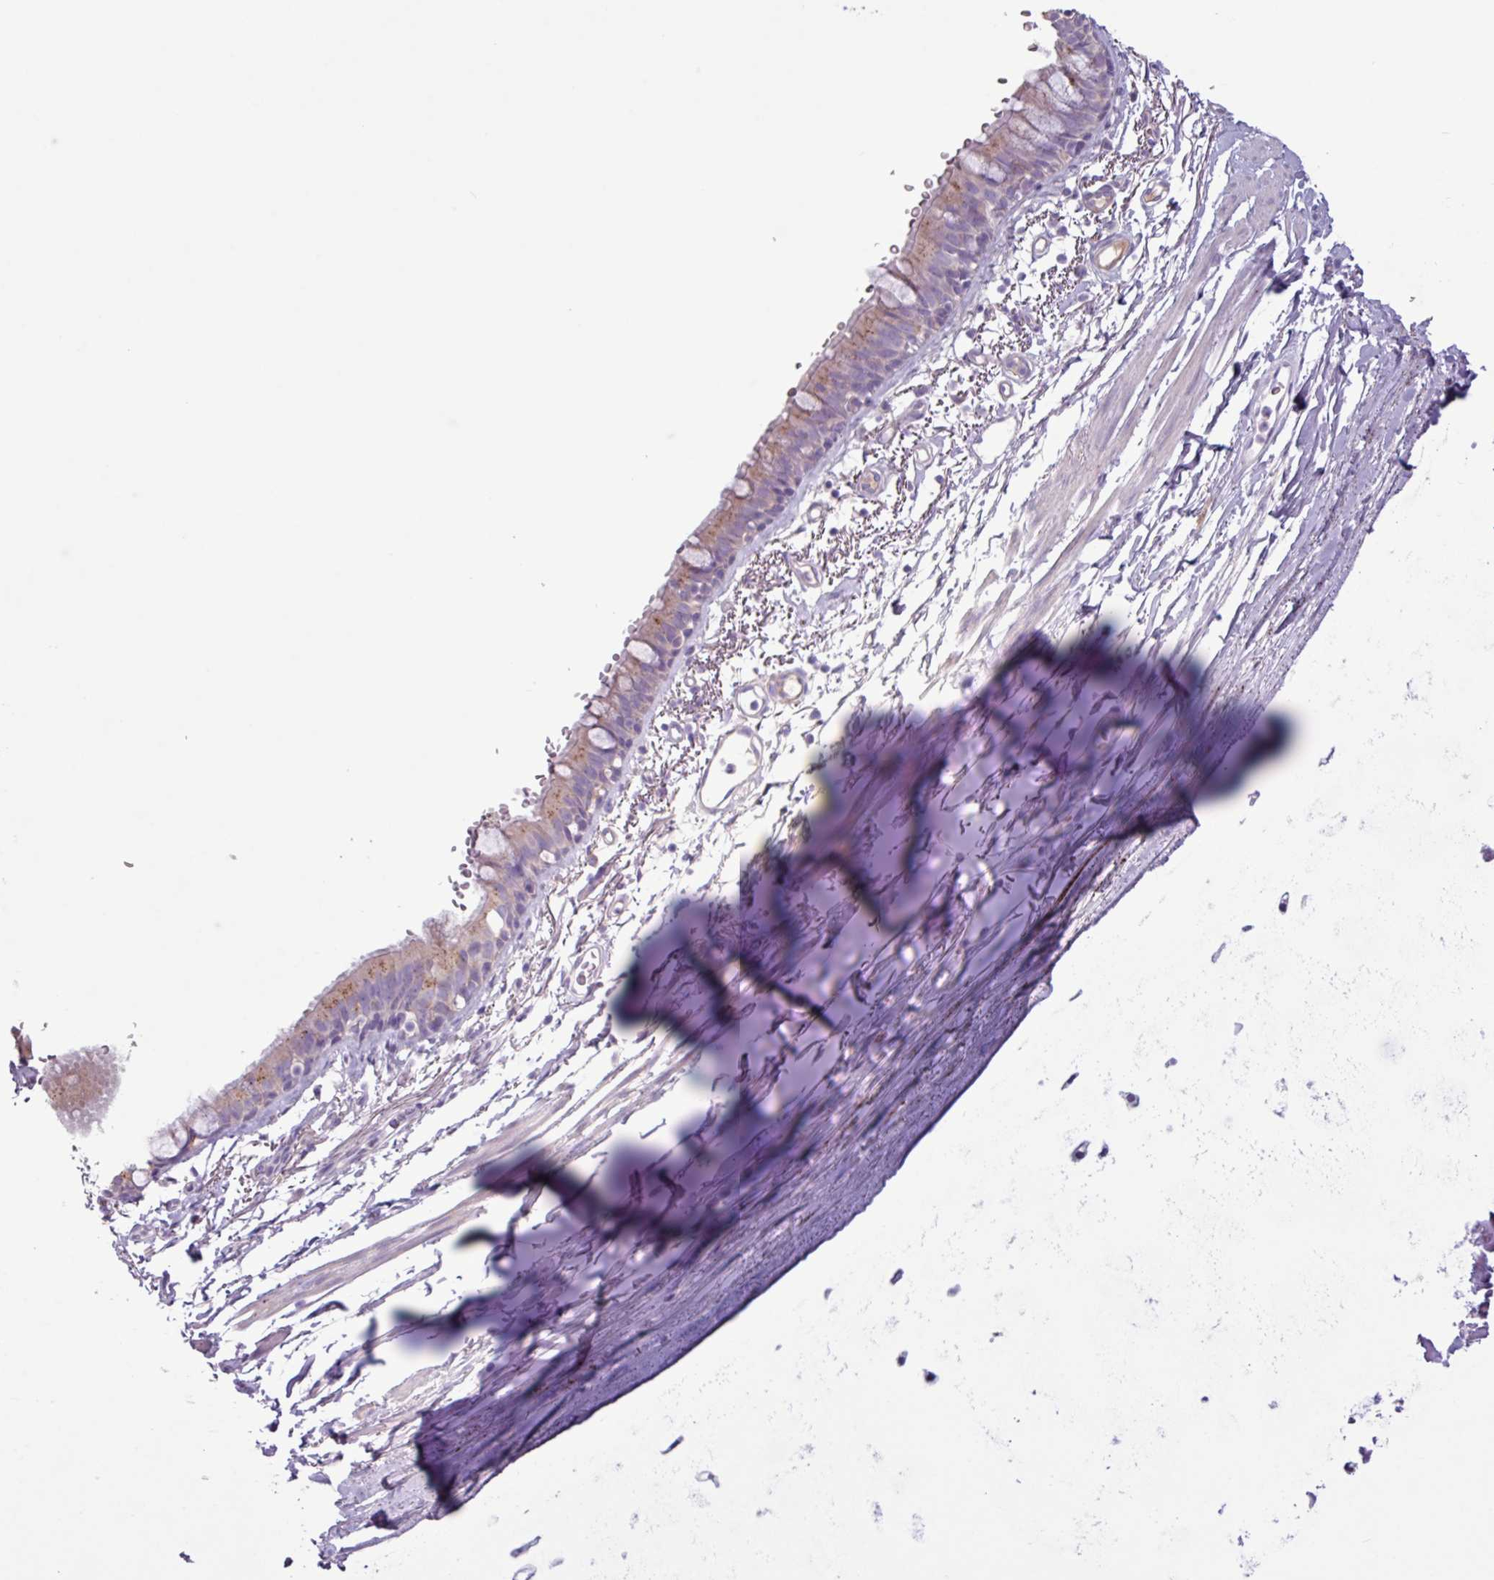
{"staining": {"intensity": "weak", "quantity": "25%-75%", "location": "cytoplasmic/membranous"}, "tissue": "bronchus", "cell_type": "Respiratory epithelial cells", "image_type": "normal", "snomed": [{"axis": "morphology", "description": "Normal tissue, NOS"}, {"axis": "topography", "description": "Bronchus"}], "caption": "Approximately 25%-75% of respiratory epithelial cells in benign human bronchus demonstrate weak cytoplasmic/membranous protein positivity as visualized by brown immunohistochemical staining.", "gene": "C4A", "patient": {"sex": "male", "age": 67}}